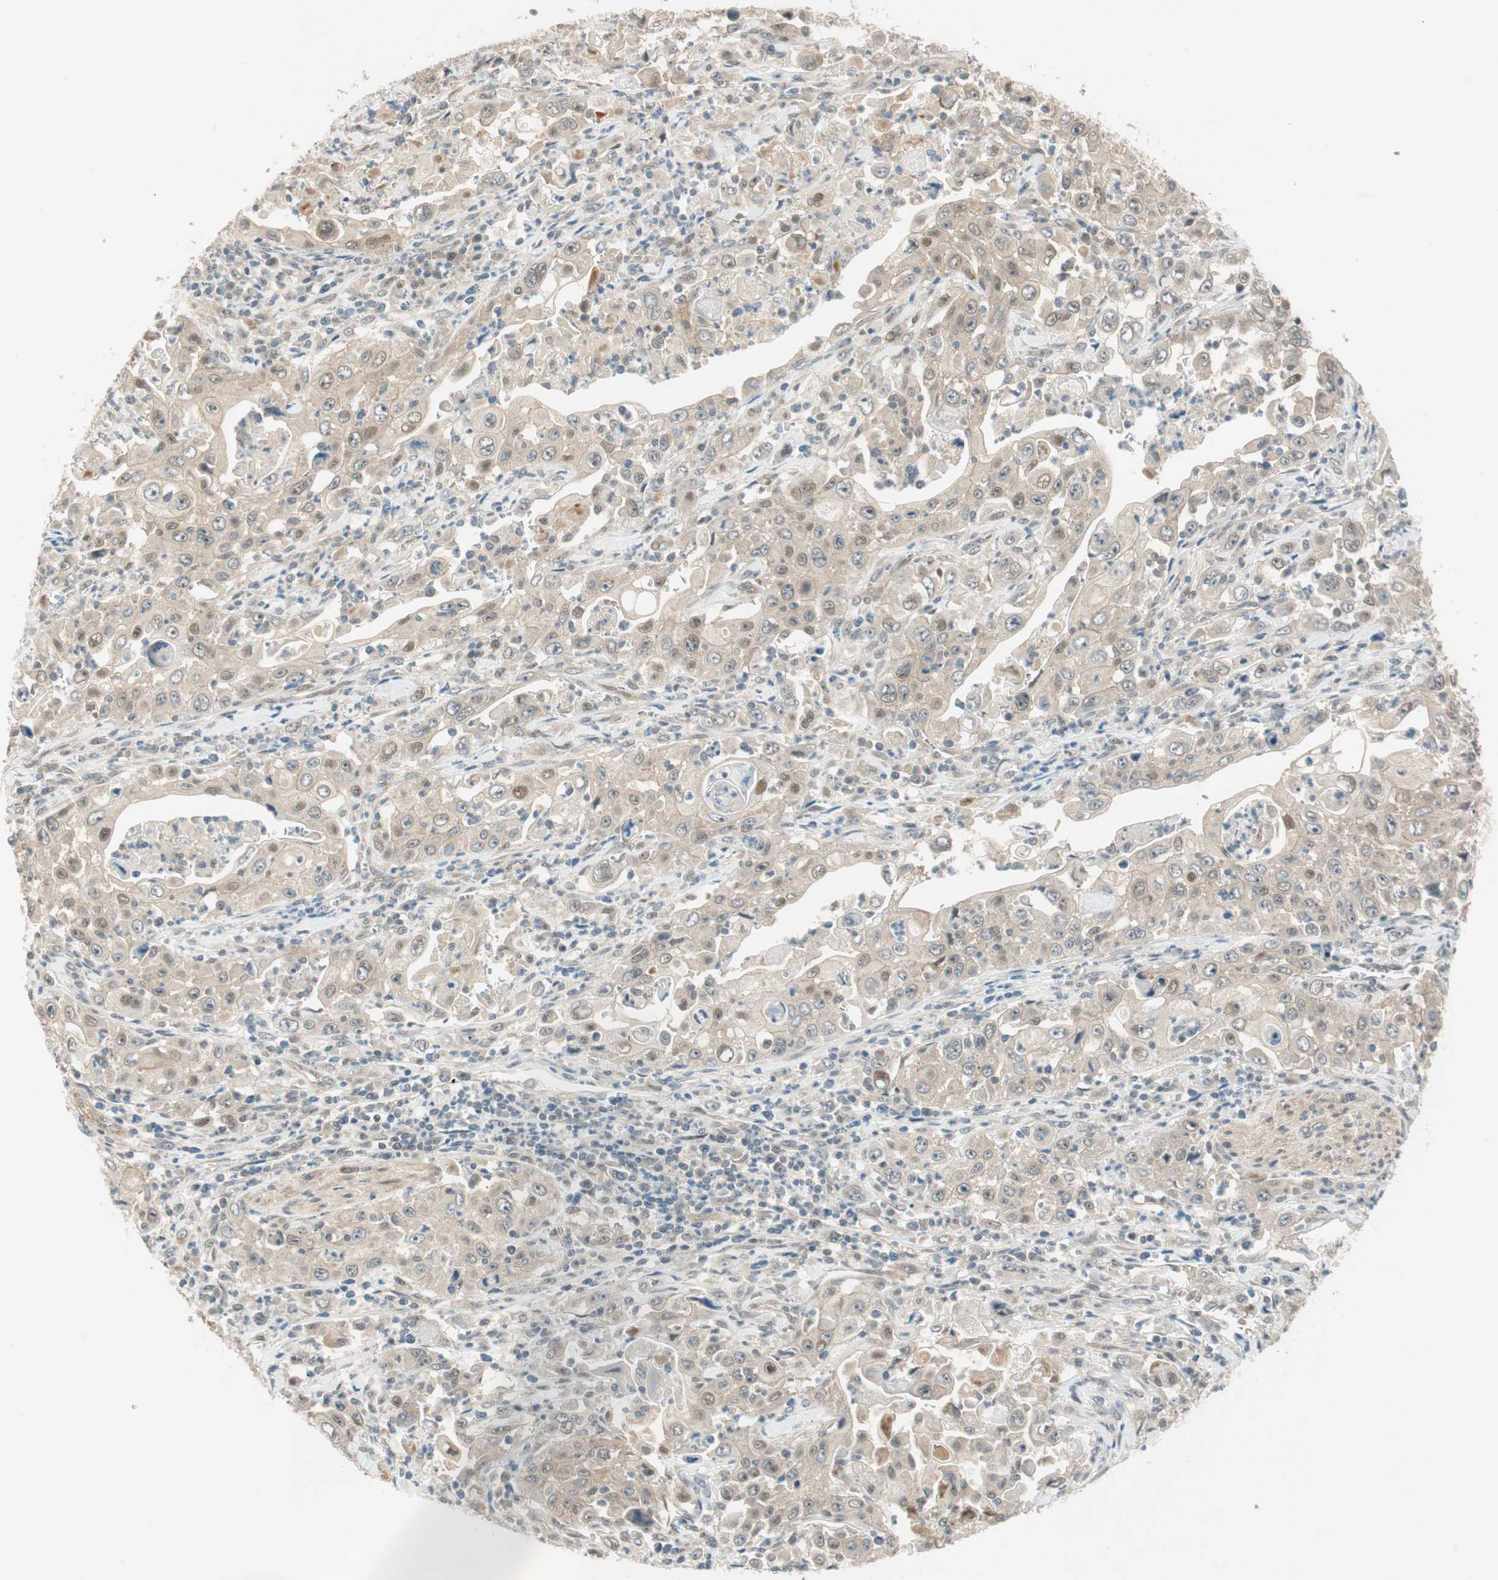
{"staining": {"intensity": "weak", "quantity": ">75%", "location": "cytoplasmic/membranous"}, "tissue": "pancreatic cancer", "cell_type": "Tumor cells", "image_type": "cancer", "snomed": [{"axis": "morphology", "description": "Adenocarcinoma, NOS"}, {"axis": "topography", "description": "Pancreas"}], "caption": "IHC staining of pancreatic cancer, which shows low levels of weak cytoplasmic/membranous positivity in approximately >75% of tumor cells indicating weak cytoplasmic/membranous protein positivity. The staining was performed using DAB (3,3'-diaminobenzidine) (brown) for protein detection and nuclei were counterstained in hematoxylin (blue).", "gene": "PSMD8", "patient": {"sex": "male", "age": 70}}